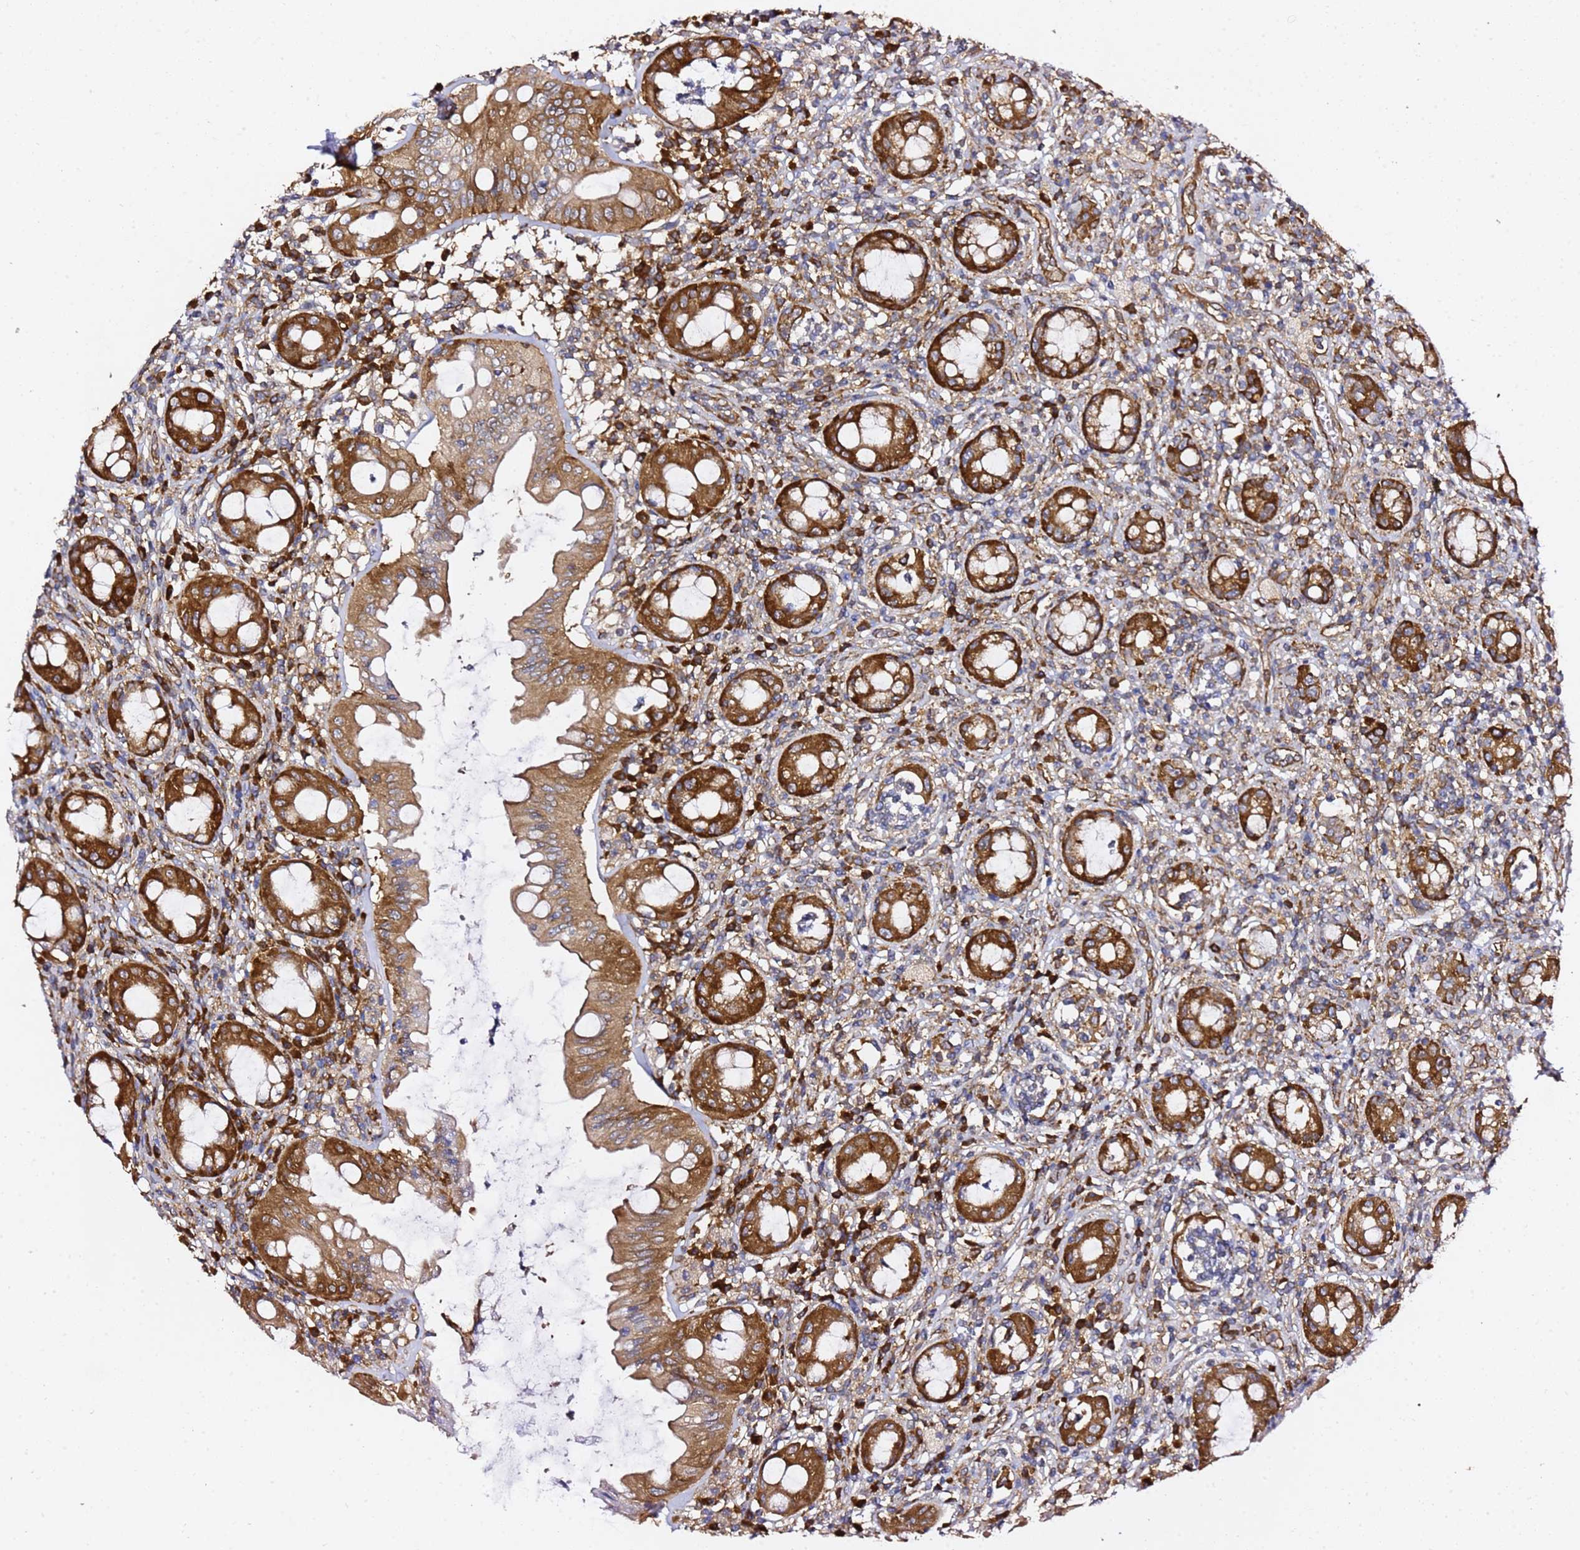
{"staining": {"intensity": "strong", "quantity": ">75%", "location": "cytoplasmic/membranous"}, "tissue": "rectum", "cell_type": "Glandular cells", "image_type": "normal", "snomed": [{"axis": "morphology", "description": "Normal tissue, NOS"}, {"axis": "topography", "description": "Rectum"}], "caption": "High-power microscopy captured an IHC histopathology image of unremarkable rectum, revealing strong cytoplasmic/membranous expression in about >75% of glandular cells. The staining was performed using DAB to visualize the protein expression in brown, while the nuclei were stained in blue with hematoxylin (Magnification: 20x).", "gene": "TPST1", "patient": {"sex": "female", "age": 57}}